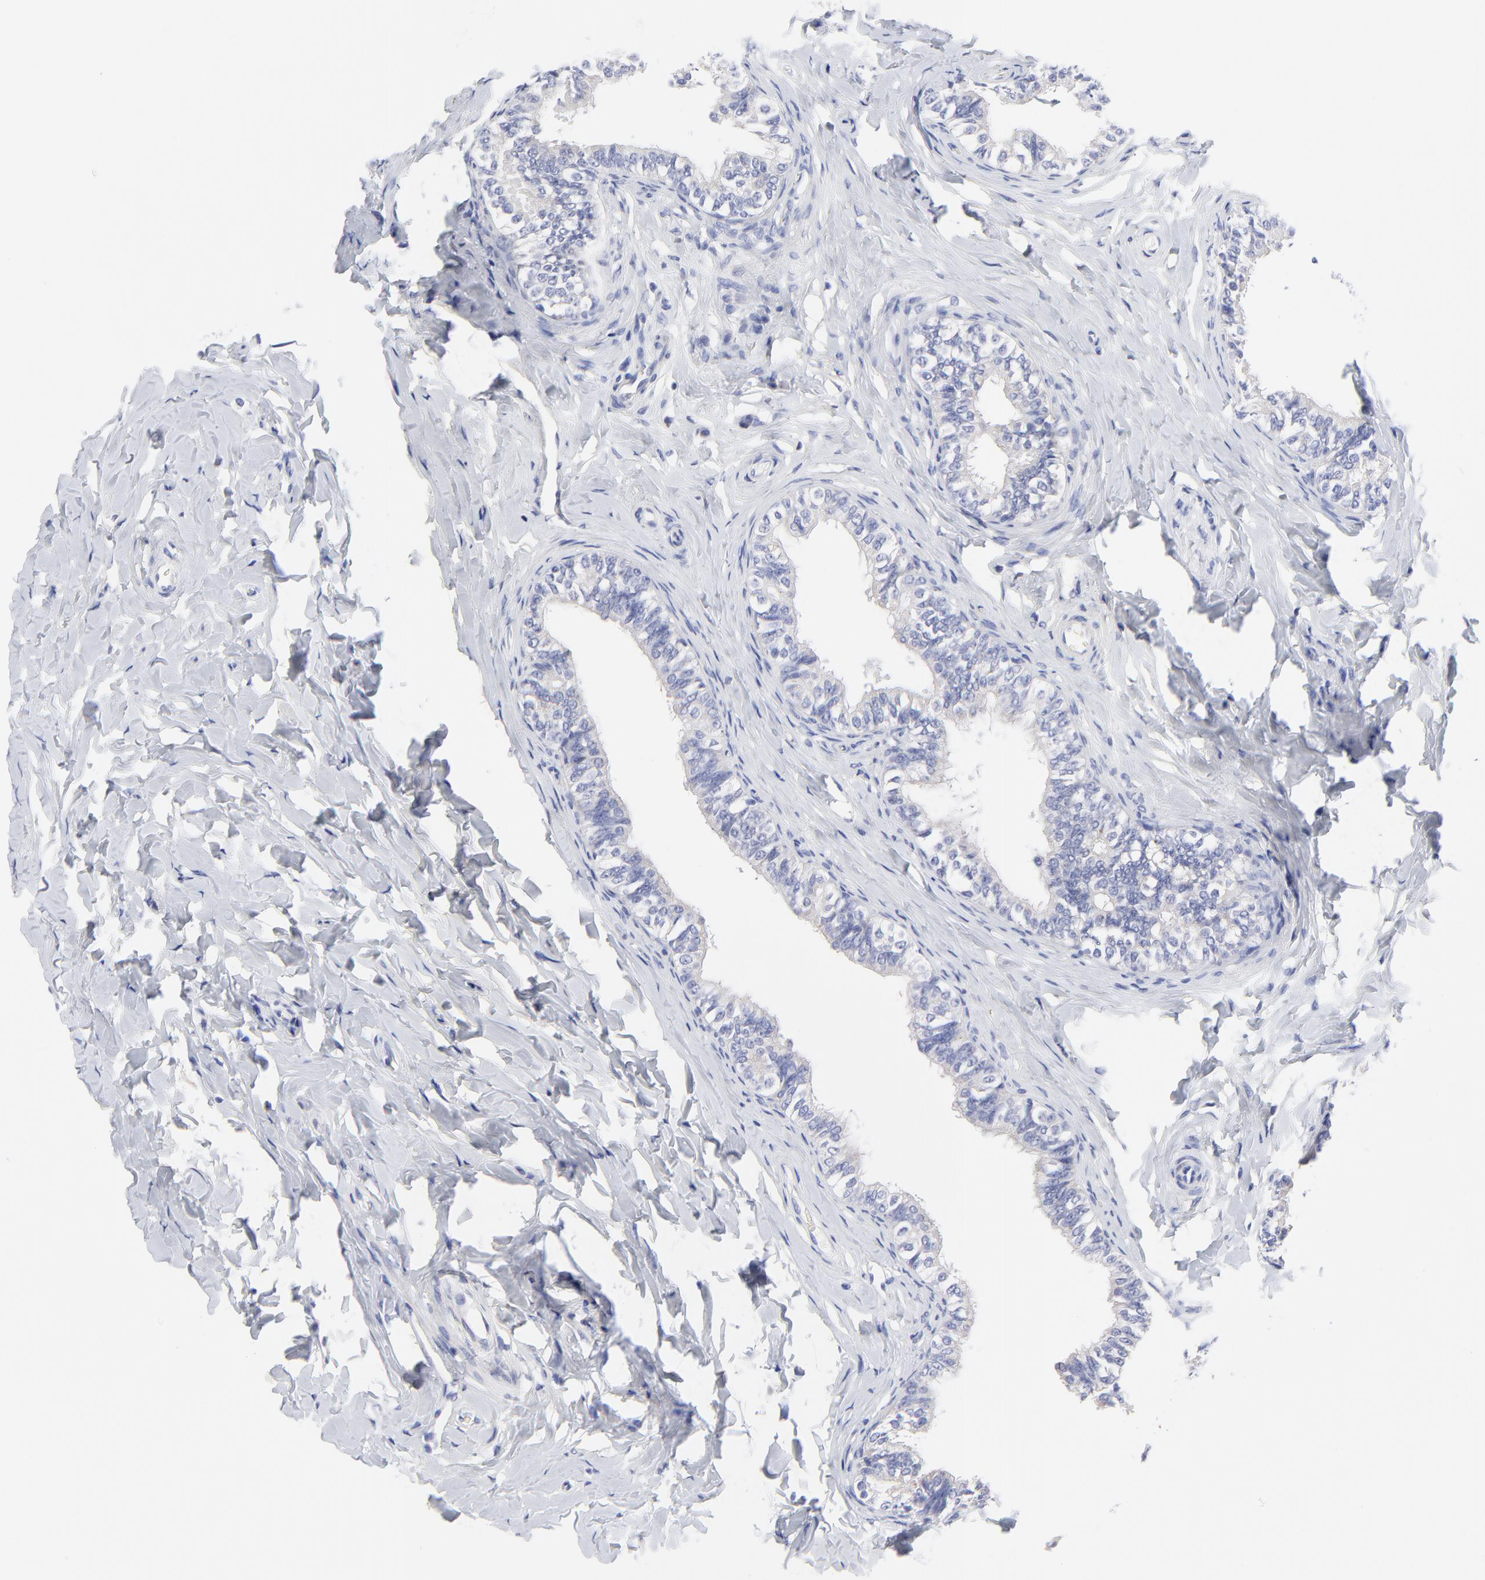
{"staining": {"intensity": "negative", "quantity": "none", "location": "none"}, "tissue": "epididymis", "cell_type": "Glandular cells", "image_type": "normal", "snomed": [{"axis": "morphology", "description": "Normal tissue, NOS"}, {"axis": "topography", "description": "Soft tissue"}, {"axis": "topography", "description": "Epididymis"}], "caption": "This is an IHC micrograph of benign human epididymis. There is no positivity in glandular cells.", "gene": "DUSP9", "patient": {"sex": "male", "age": 26}}